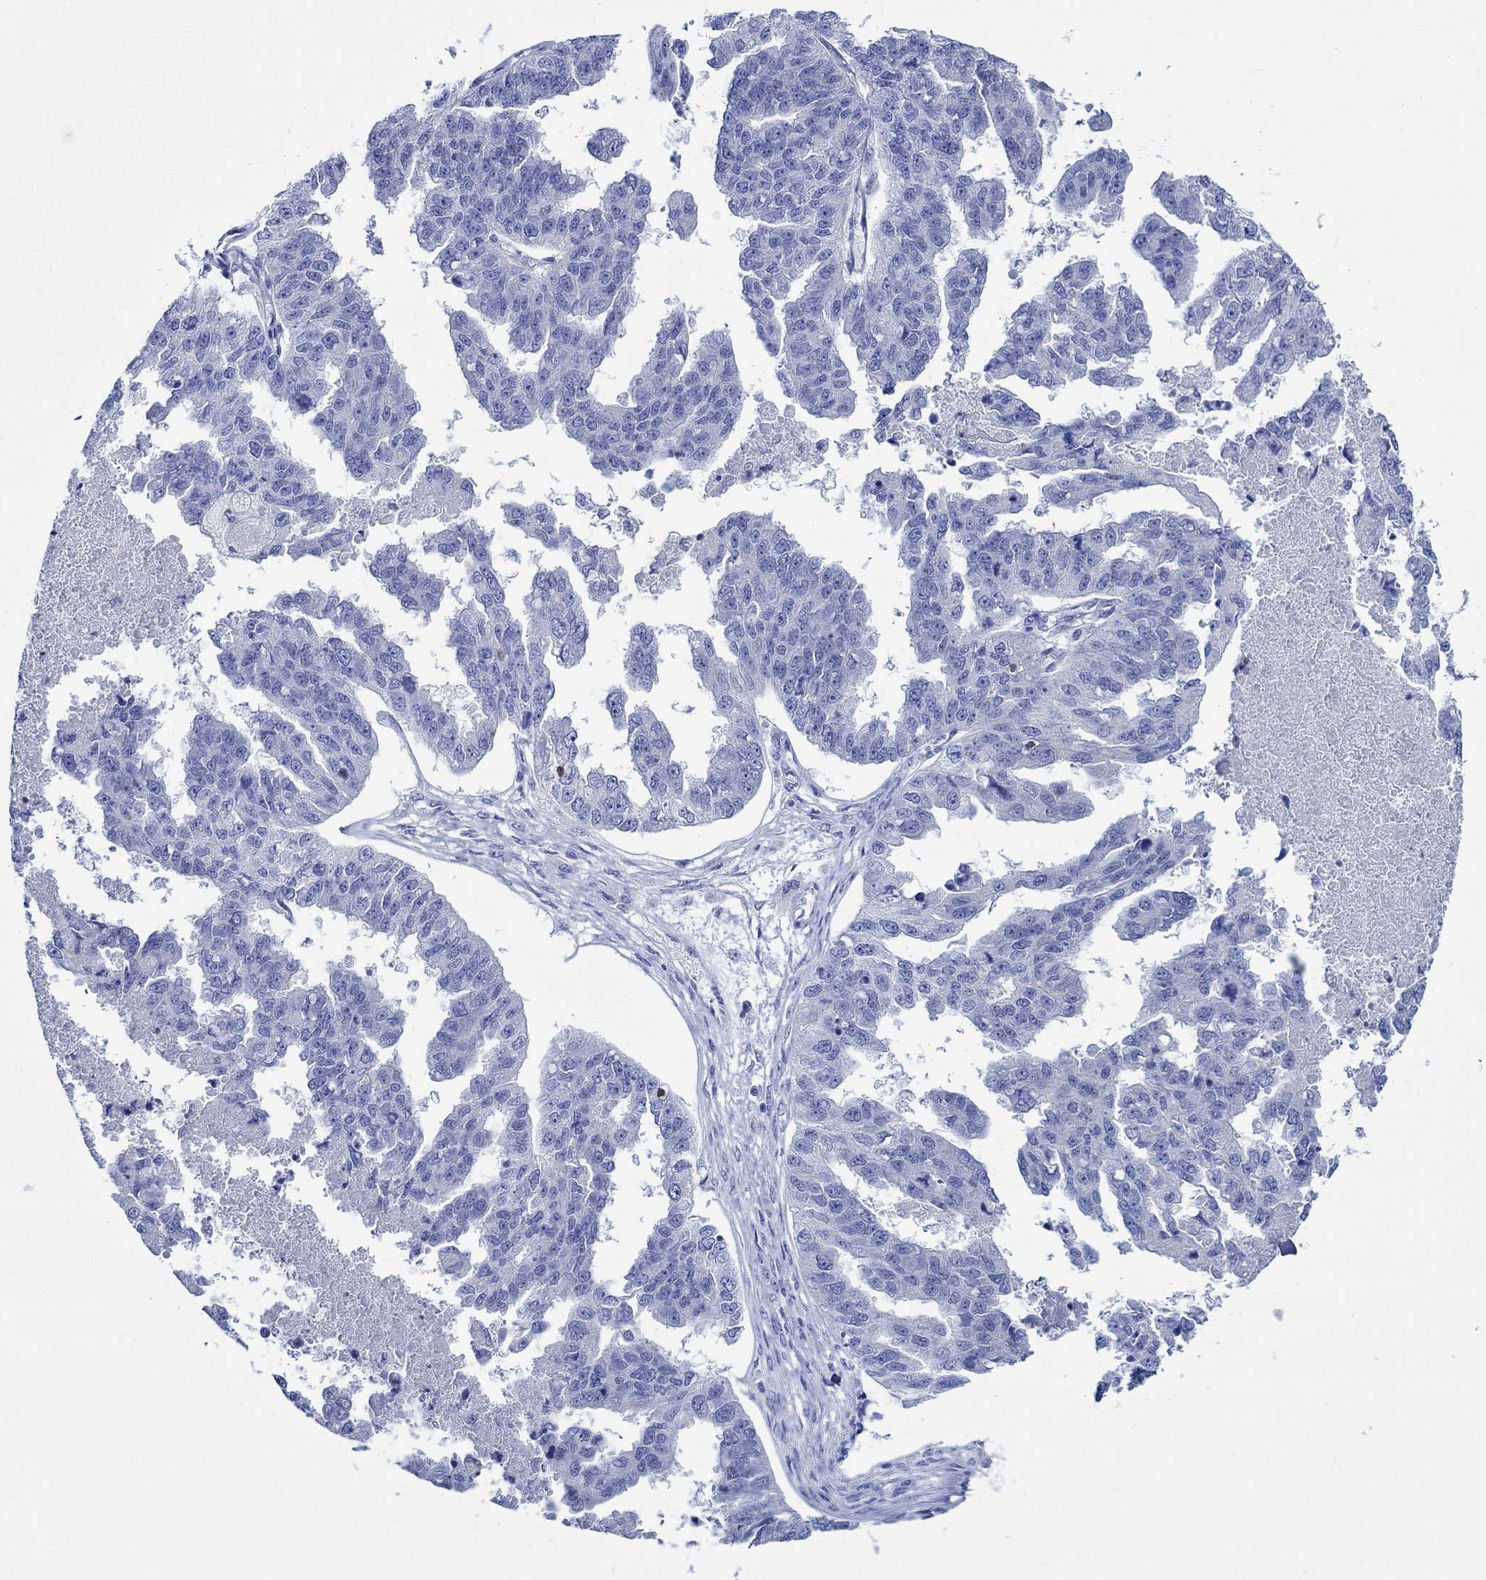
{"staining": {"intensity": "negative", "quantity": "none", "location": "none"}, "tissue": "ovarian cancer", "cell_type": "Tumor cells", "image_type": "cancer", "snomed": [{"axis": "morphology", "description": "Cystadenocarcinoma, serous, NOS"}, {"axis": "topography", "description": "Ovary"}], "caption": "High power microscopy histopathology image of an IHC micrograph of ovarian serous cystadenocarcinoma, revealing no significant staining in tumor cells.", "gene": "PTPRN2", "patient": {"sex": "female", "age": 58}}